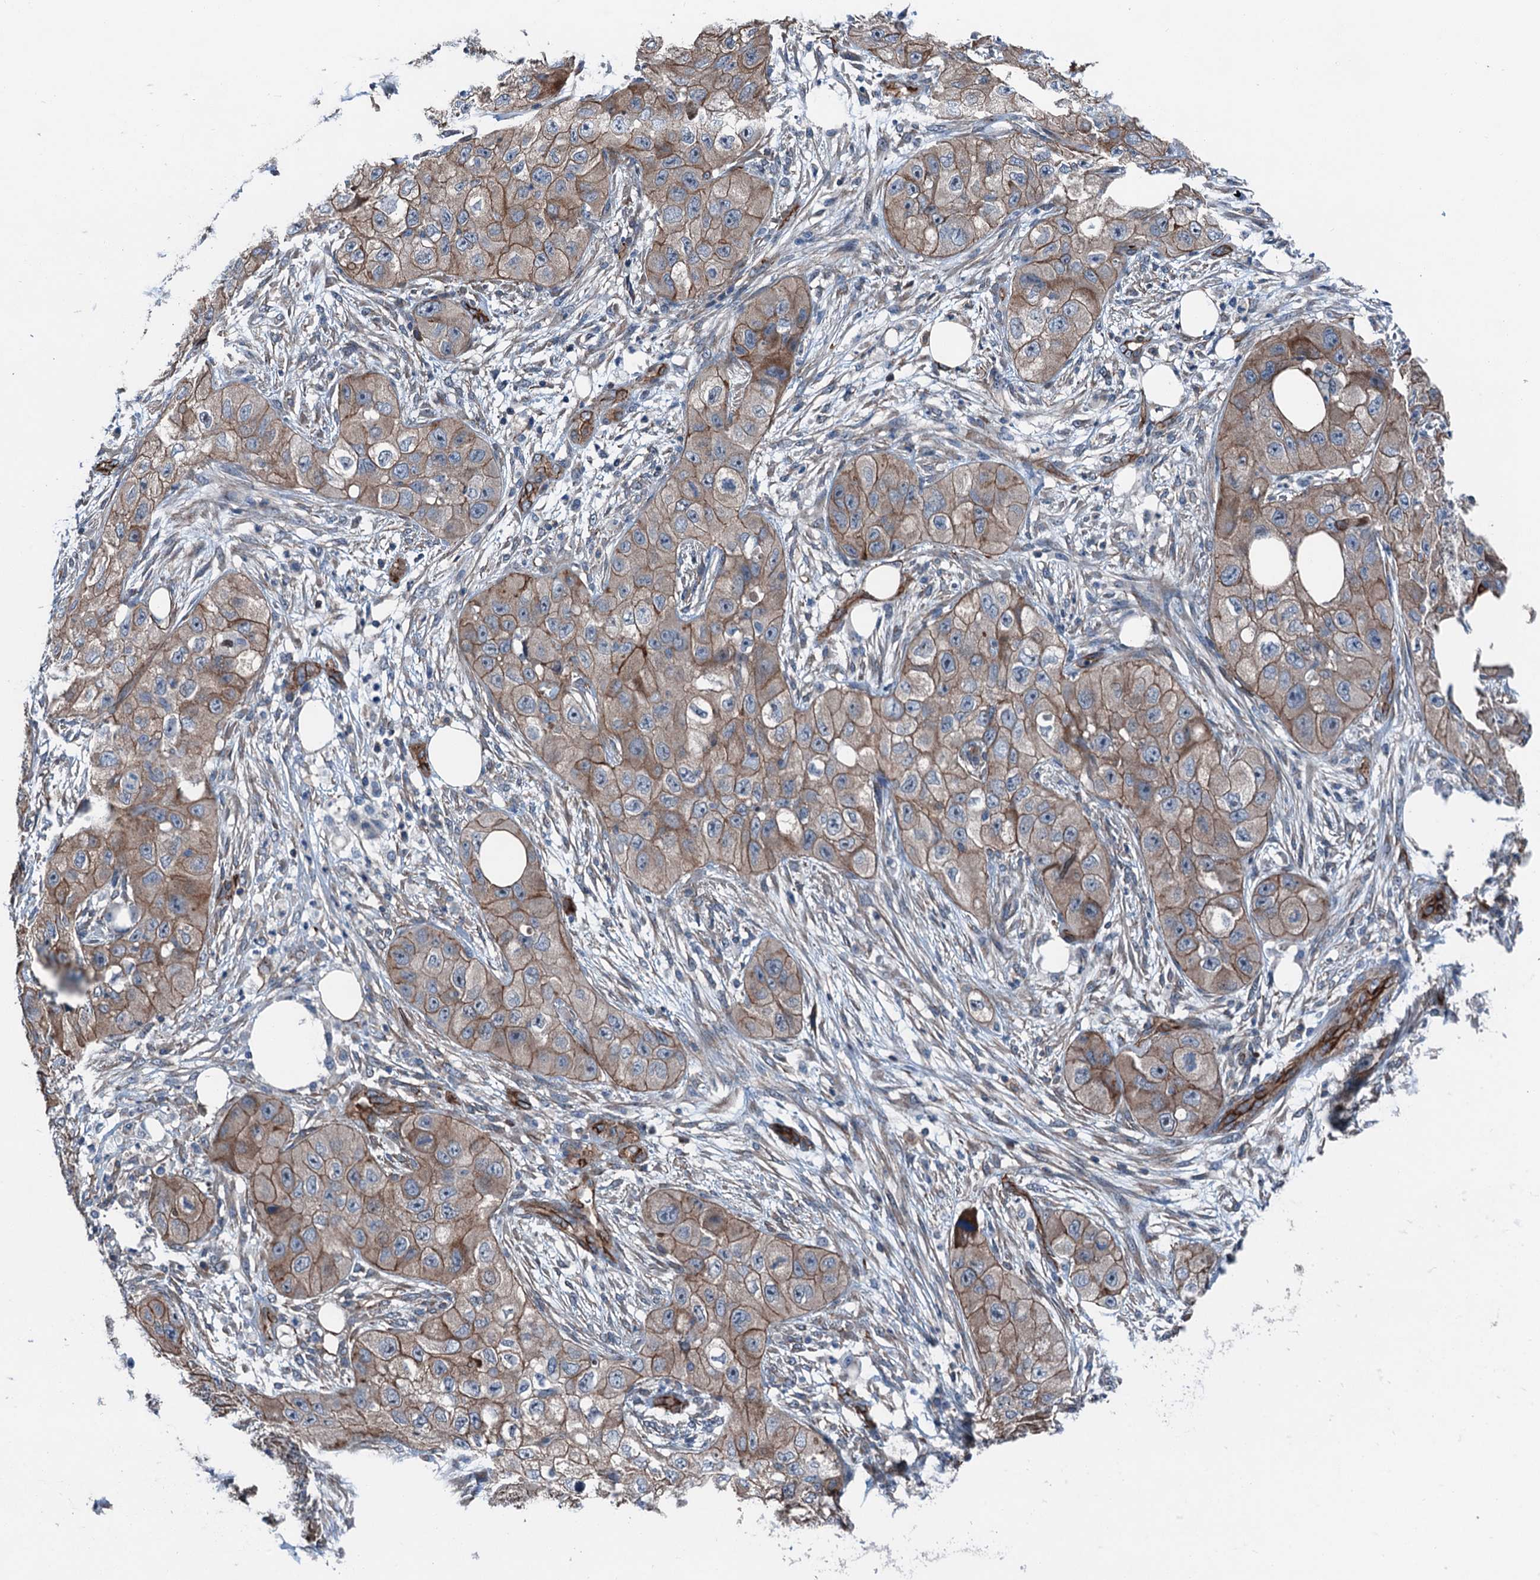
{"staining": {"intensity": "moderate", "quantity": "25%-75%", "location": "cytoplasmic/membranous"}, "tissue": "skin cancer", "cell_type": "Tumor cells", "image_type": "cancer", "snomed": [{"axis": "morphology", "description": "Squamous cell carcinoma, NOS"}, {"axis": "topography", "description": "Skin"}, {"axis": "topography", "description": "Subcutis"}], "caption": "Skin squamous cell carcinoma was stained to show a protein in brown. There is medium levels of moderate cytoplasmic/membranous staining in approximately 25%-75% of tumor cells.", "gene": "NMRAL1", "patient": {"sex": "male", "age": 73}}